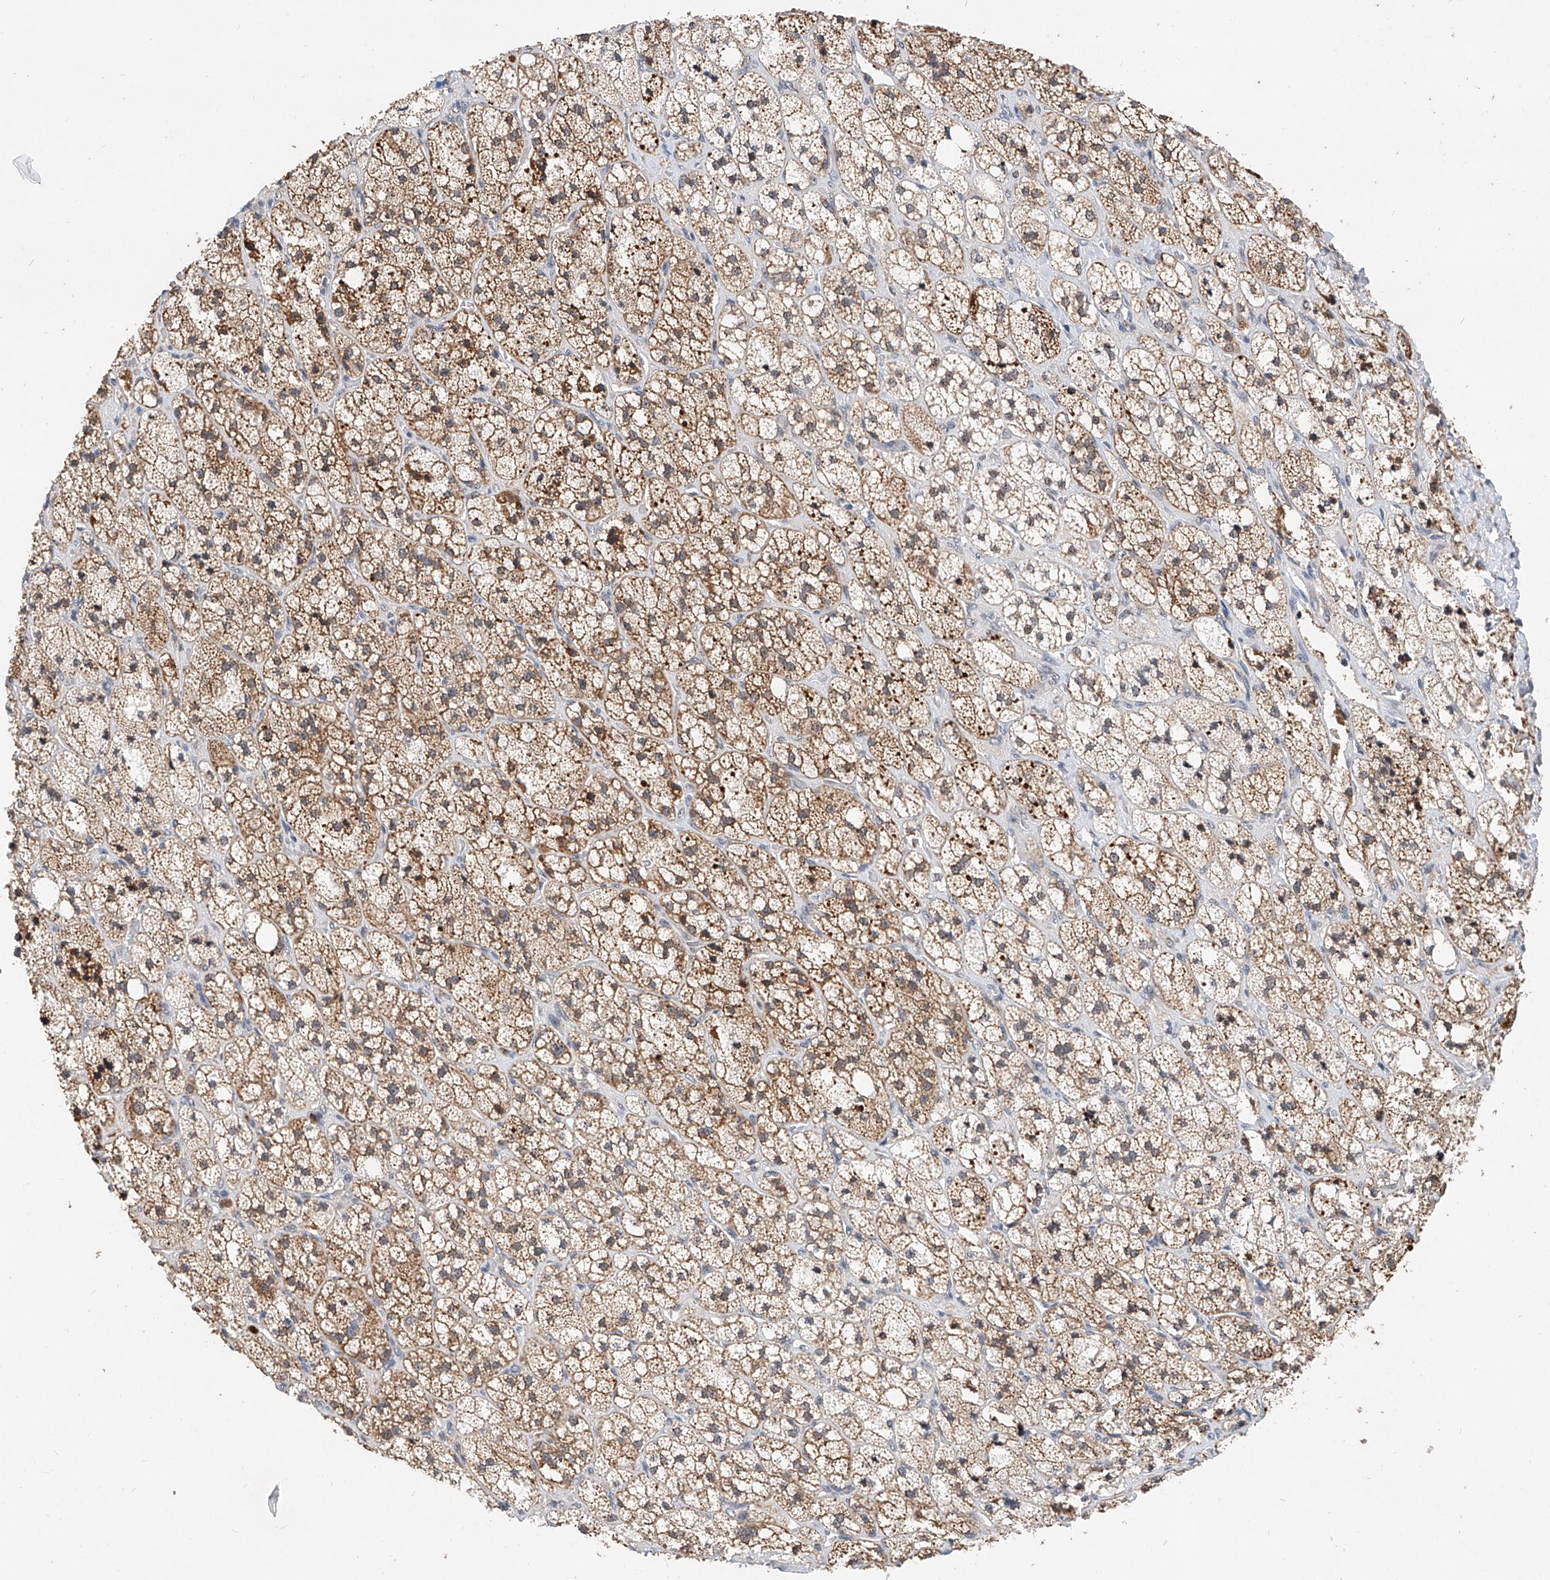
{"staining": {"intensity": "moderate", "quantity": ">75%", "location": "cytoplasmic/membranous"}, "tissue": "adrenal gland", "cell_type": "Glandular cells", "image_type": "normal", "snomed": [{"axis": "morphology", "description": "Normal tissue, NOS"}, {"axis": "topography", "description": "Adrenal gland"}], "caption": "Immunohistochemistry image of unremarkable human adrenal gland stained for a protein (brown), which reveals medium levels of moderate cytoplasmic/membranous staining in about >75% of glandular cells.", "gene": "MFSD4B", "patient": {"sex": "male", "age": 61}}